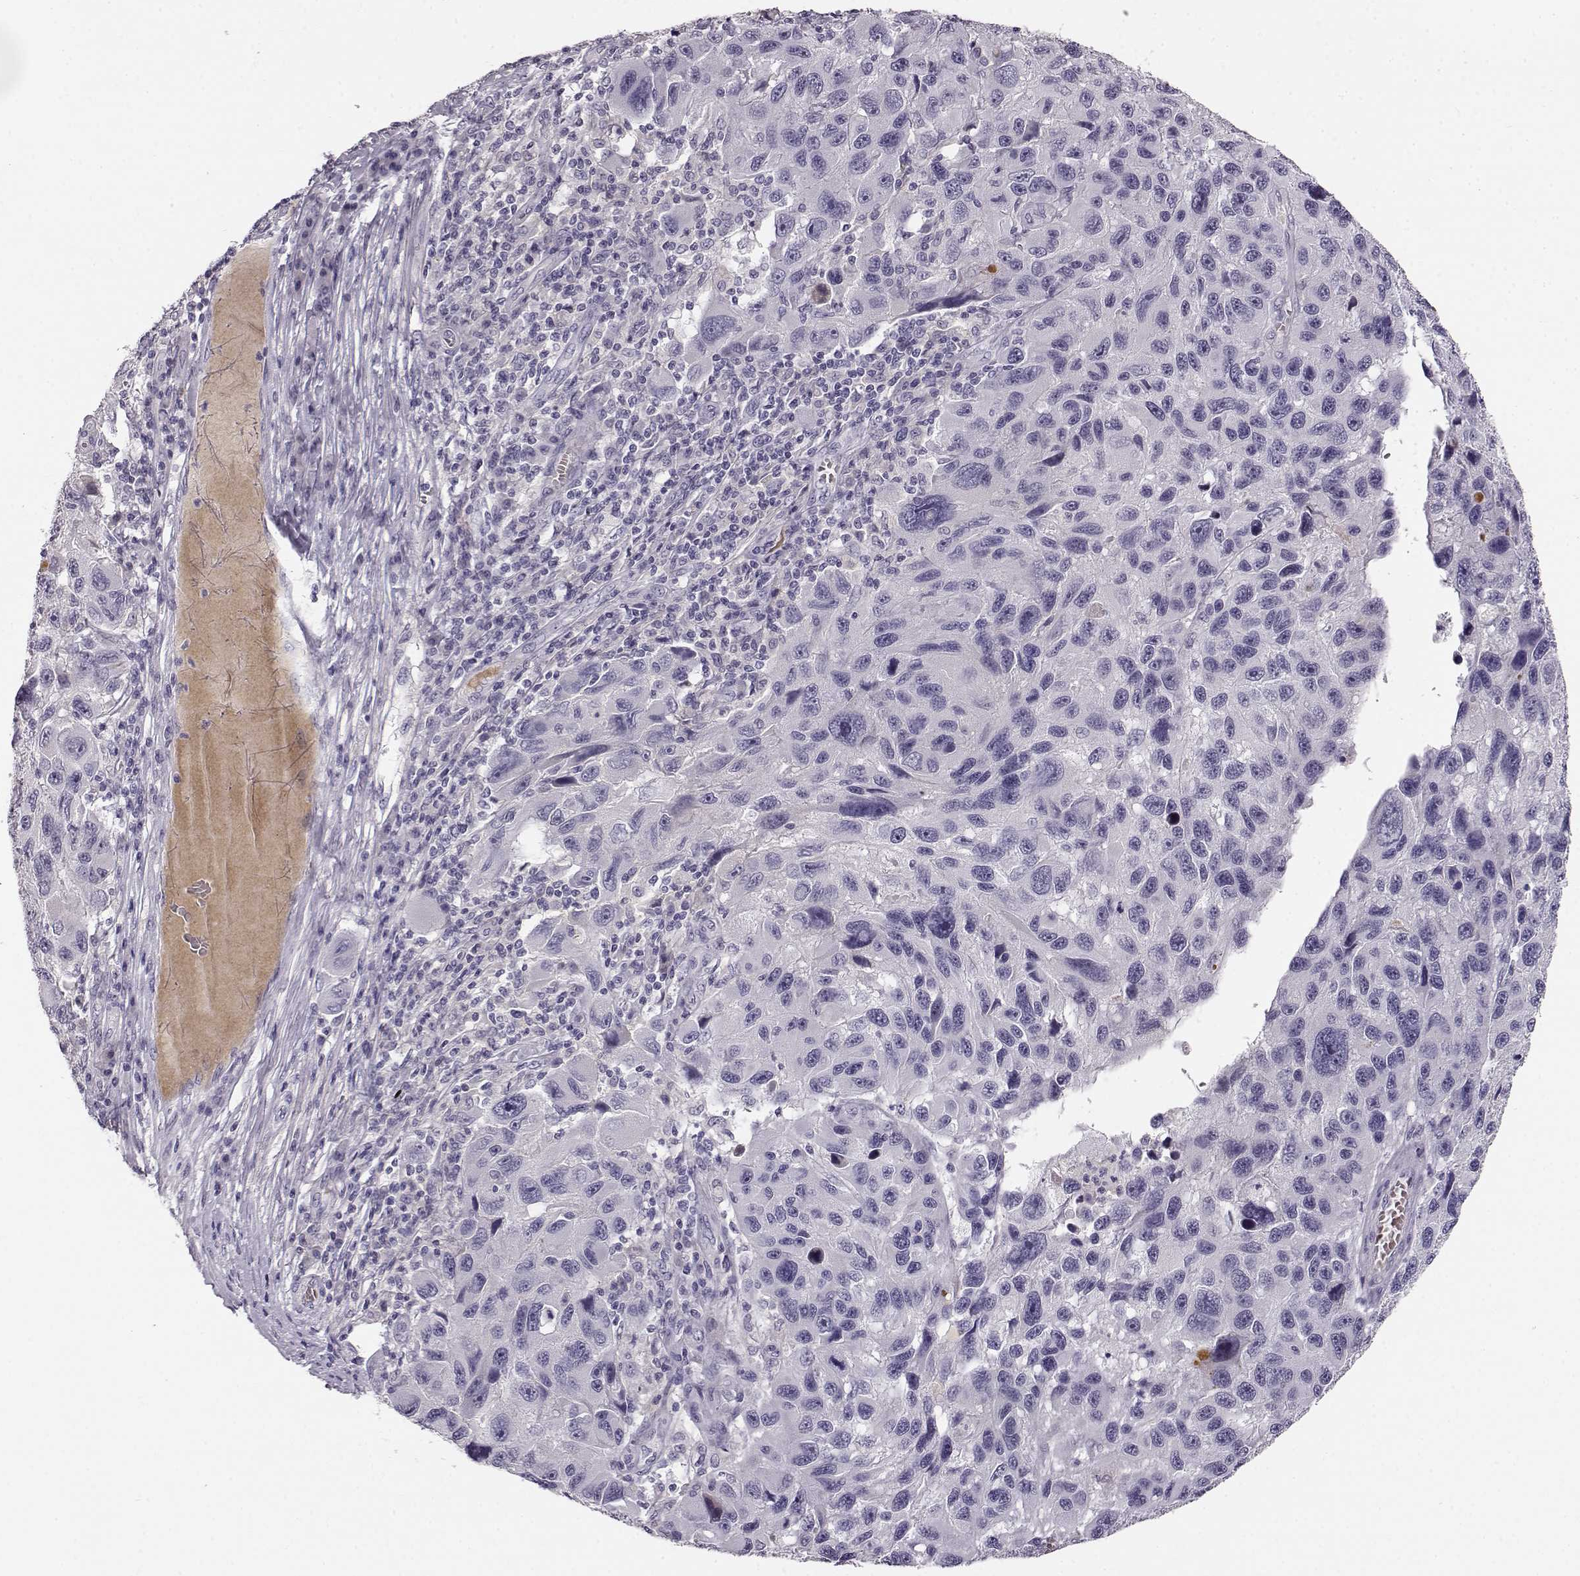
{"staining": {"intensity": "negative", "quantity": "none", "location": "none"}, "tissue": "melanoma", "cell_type": "Tumor cells", "image_type": "cancer", "snomed": [{"axis": "morphology", "description": "Malignant melanoma, NOS"}, {"axis": "topography", "description": "Skin"}], "caption": "There is no significant expression in tumor cells of malignant melanoma. (Brightfield microscopy of DAB immunohistochemistry at high magnification).", "gene": "KIAA0319", "patient": {"sex": "male", "age": 53}}